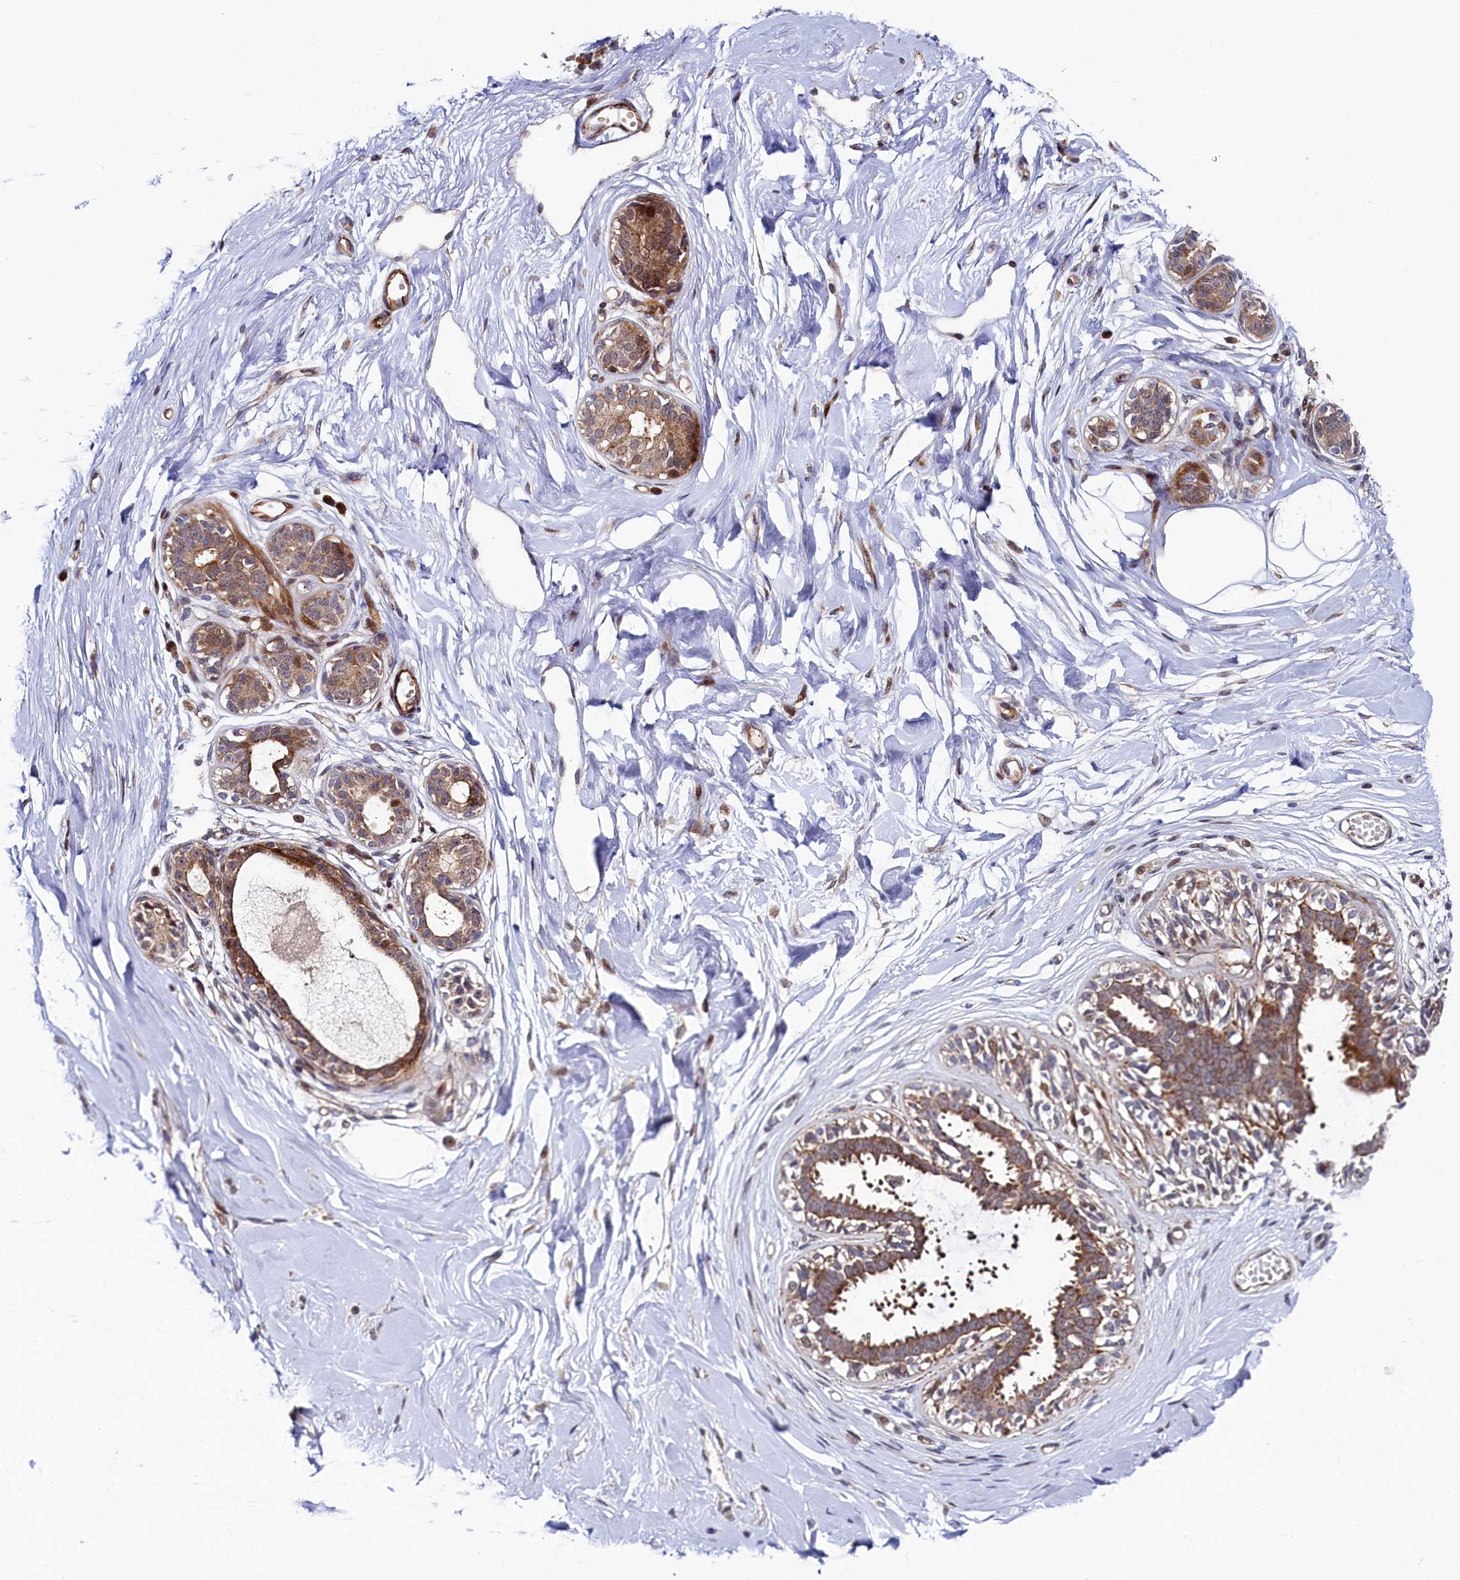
{"staining": {"intensity": "negative", "quantity": "none", "location": "none"}, "tissue": "breast", "cell_type": "Adipocytes", "image_type": "normal", "snomed": [{"axis": "morphology", "description": "Normal tissue, NOS"}, {"axis": "topography", "description": "Breast"}], "caption": "Immunohistochemistry image of unremarkable human breast stained for a protein (brown), which exhibits no expression in adipocytes.", "gene": "PIK3C3", "patient": {"sex": "female", "age": 45}}